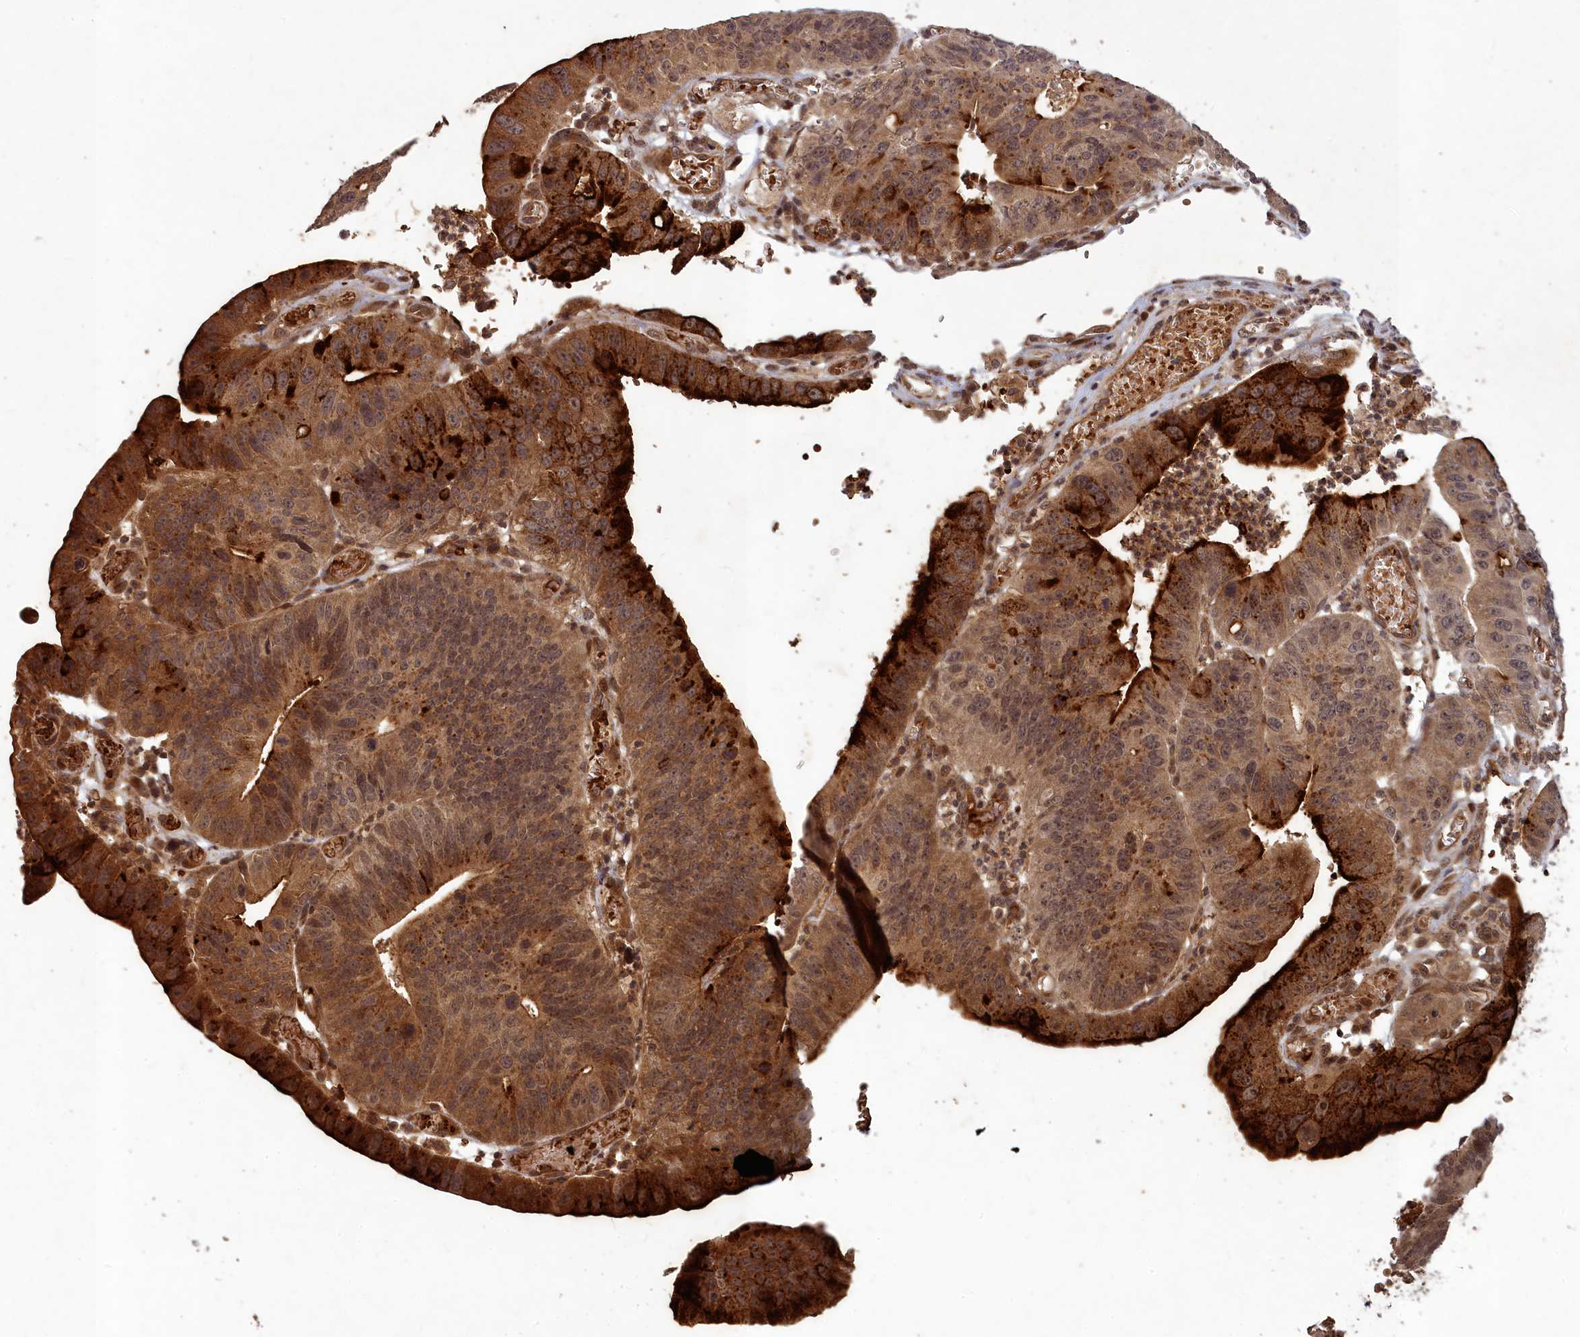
{"staining": {"intensity": "strong", "quantity": ">75%", "location": "cytoplasmic/membranous,nuclear"}, "tissue": "stomach cancer", "cell_type": "Tumor cells", "image_type": "cancer", "snomed": [{"axis": "morphology", "description": "Adenocarcinoma, NOS"}, {"axis": "topography", "description": "Stomach"}], "caption": "Immunohistochemical staining of stomach cancer (adenocarcinoma) displays strong cytoplasmic/membranous and nuclear protein staining in approximately >75% of tumor cells. Nuclei are stained in blue.", "gene": "SRMS", "patient": {"sex": "male", "age": 59}}